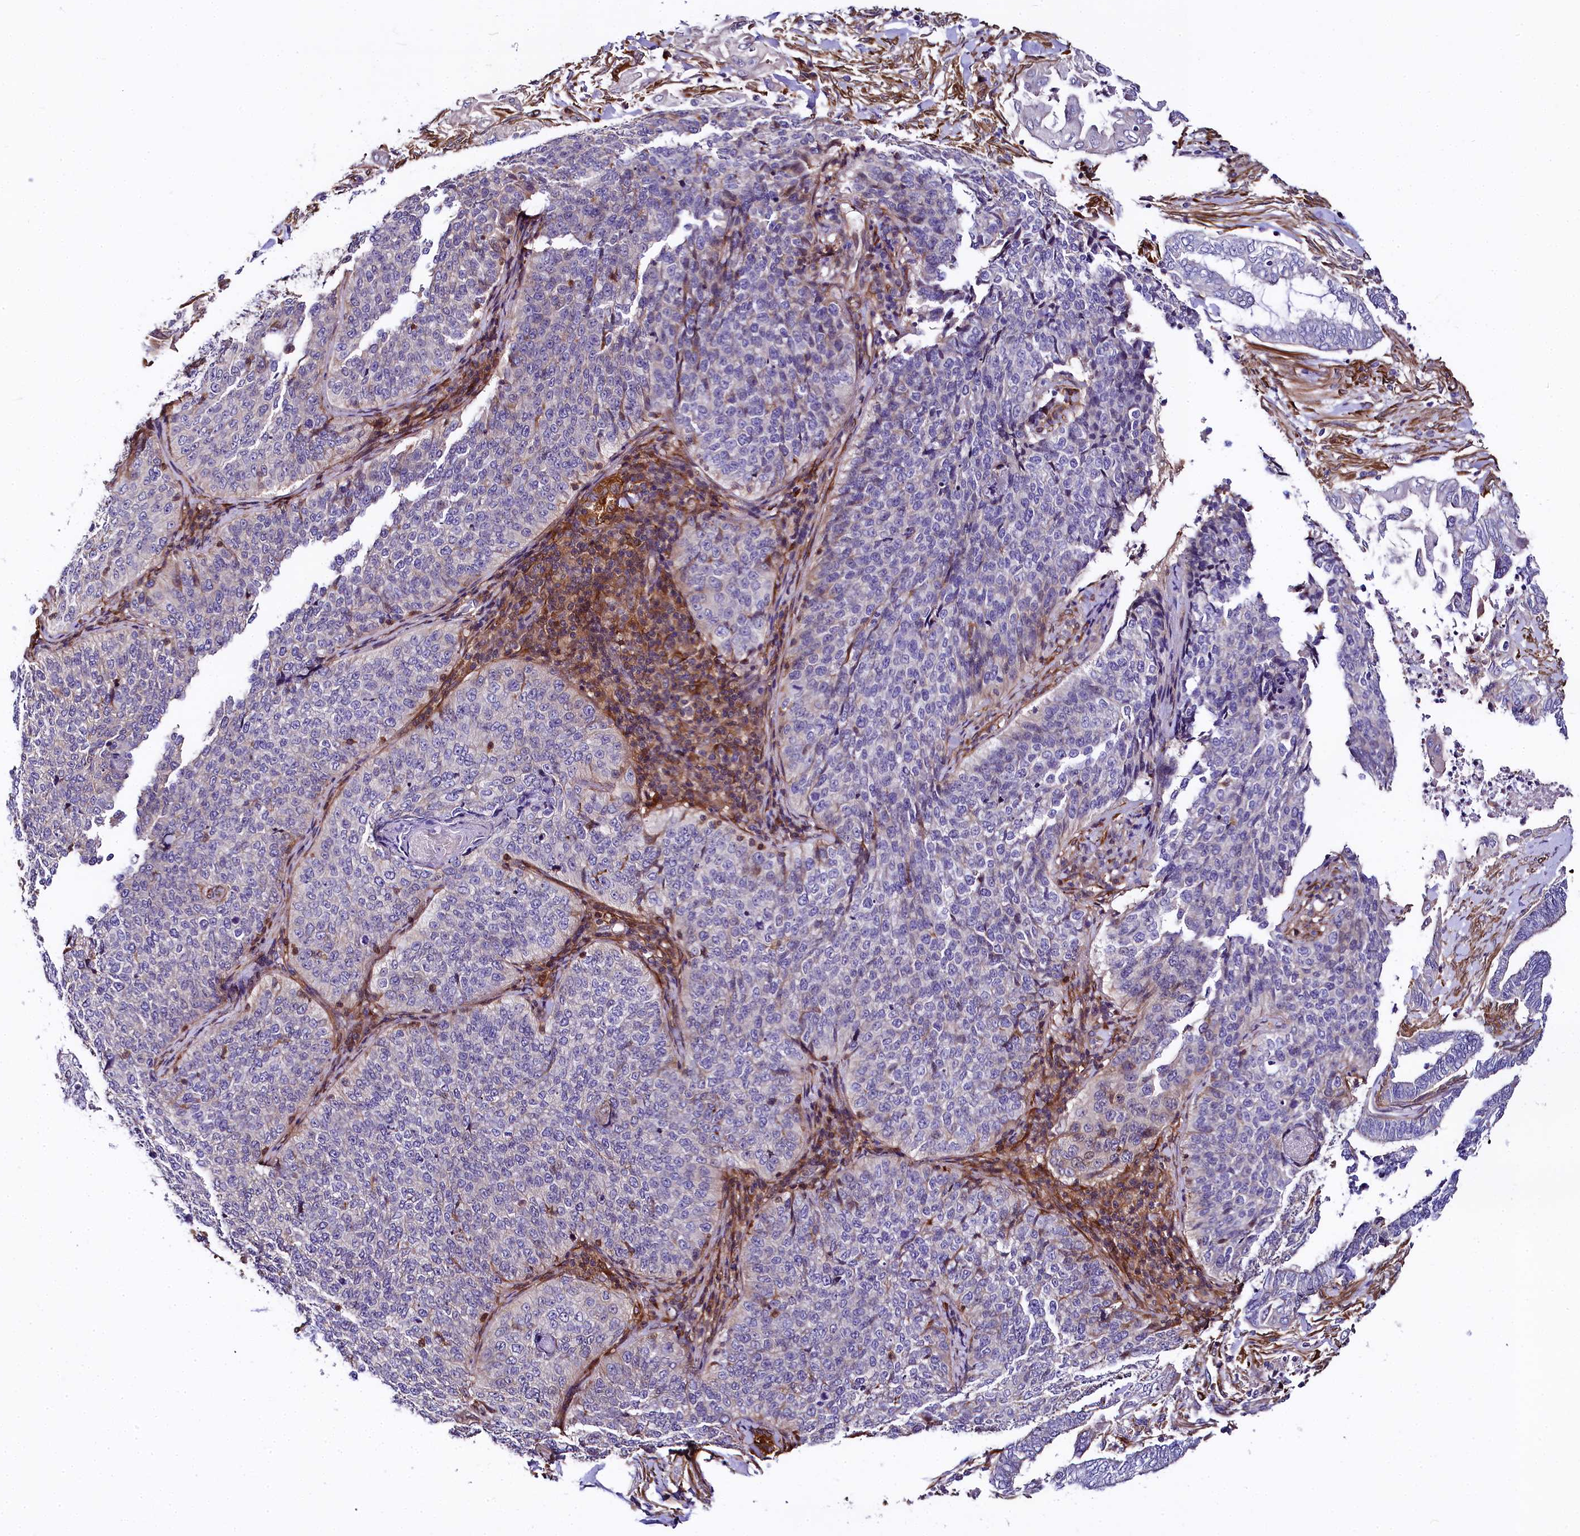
{"staining": {"intensity": "negative", "quantity": "none", "location": "none"}, "tissue": "cervical cancer", "cell_type": "Tumor cells", "image_type": "cancer", "snomed": [{"axis": "morphology", "description": "Squamous cell carcinoma, NOS"}, {"axis": "topography", "description": "Cervix"}], "caption": "The immunohistochemistry micrograph has no significant staining in tumor cells of cervical cancer (squamous cell carcinoma) tissue.", "gene": "FCHSD2", "patient": {"sex": "female", "age": 35}}